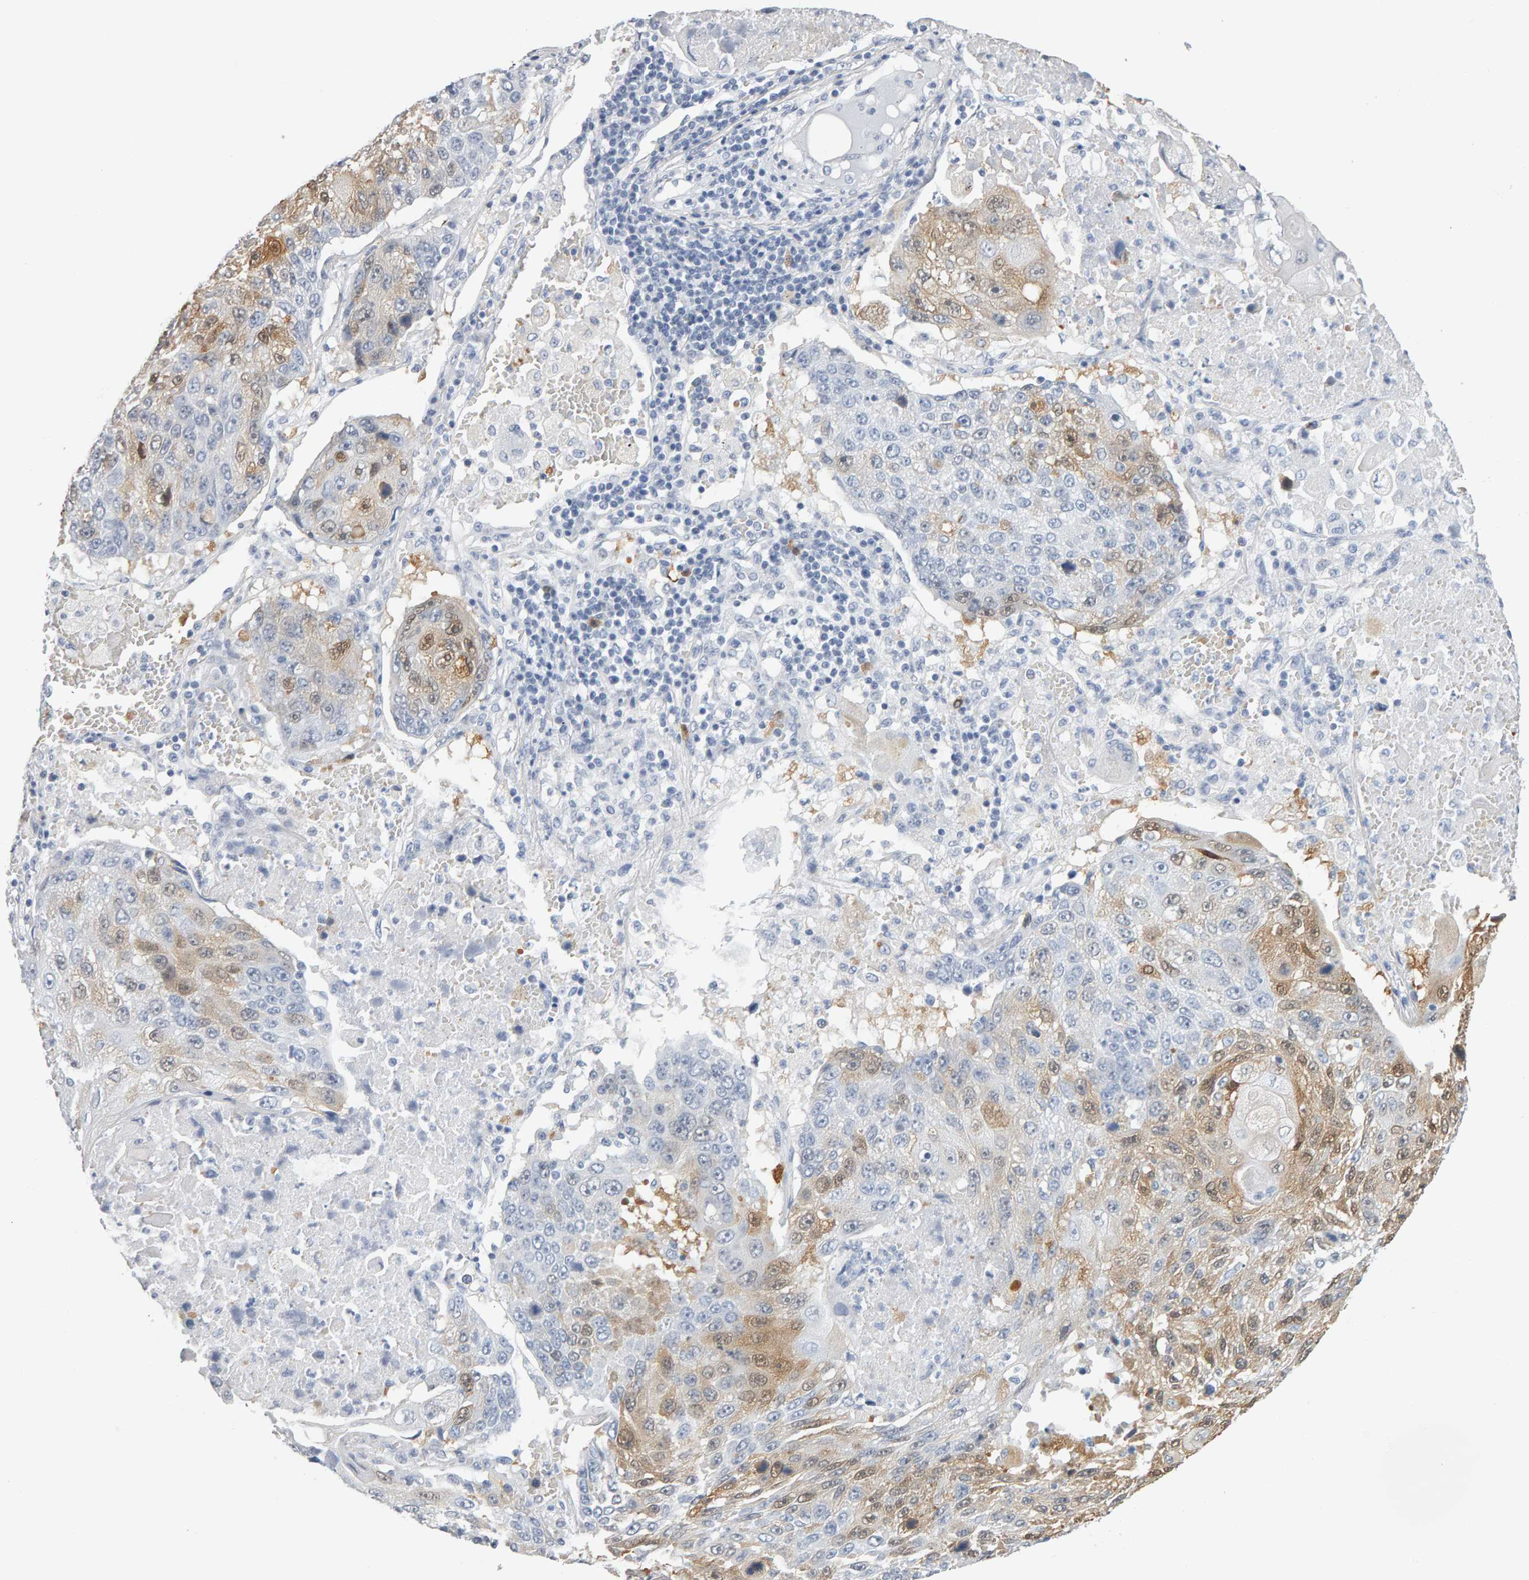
{"staining": {"intensity": "weak", "quantity": "25%-75%", "location": "cytoplasmic/membranous"}, "tissue": "lung cancer", "cell_type": "Tumor cells", "image_type": "cancer", "snomed": [{"axis": "morphology", "description": "Squamous cell carcinoma, NOS"}, {"axis": "topography", "description": "Lung"}], "caption": "Weak cytoplasmic/membranous expression is identified in about 25%-75% of tumor cells in lung cancer (squamous cell carcinoma). (IHC, brightfield microscopy, high magnification).", "gene": "CTH", "patient": {"sex": "male", "age": 61}}